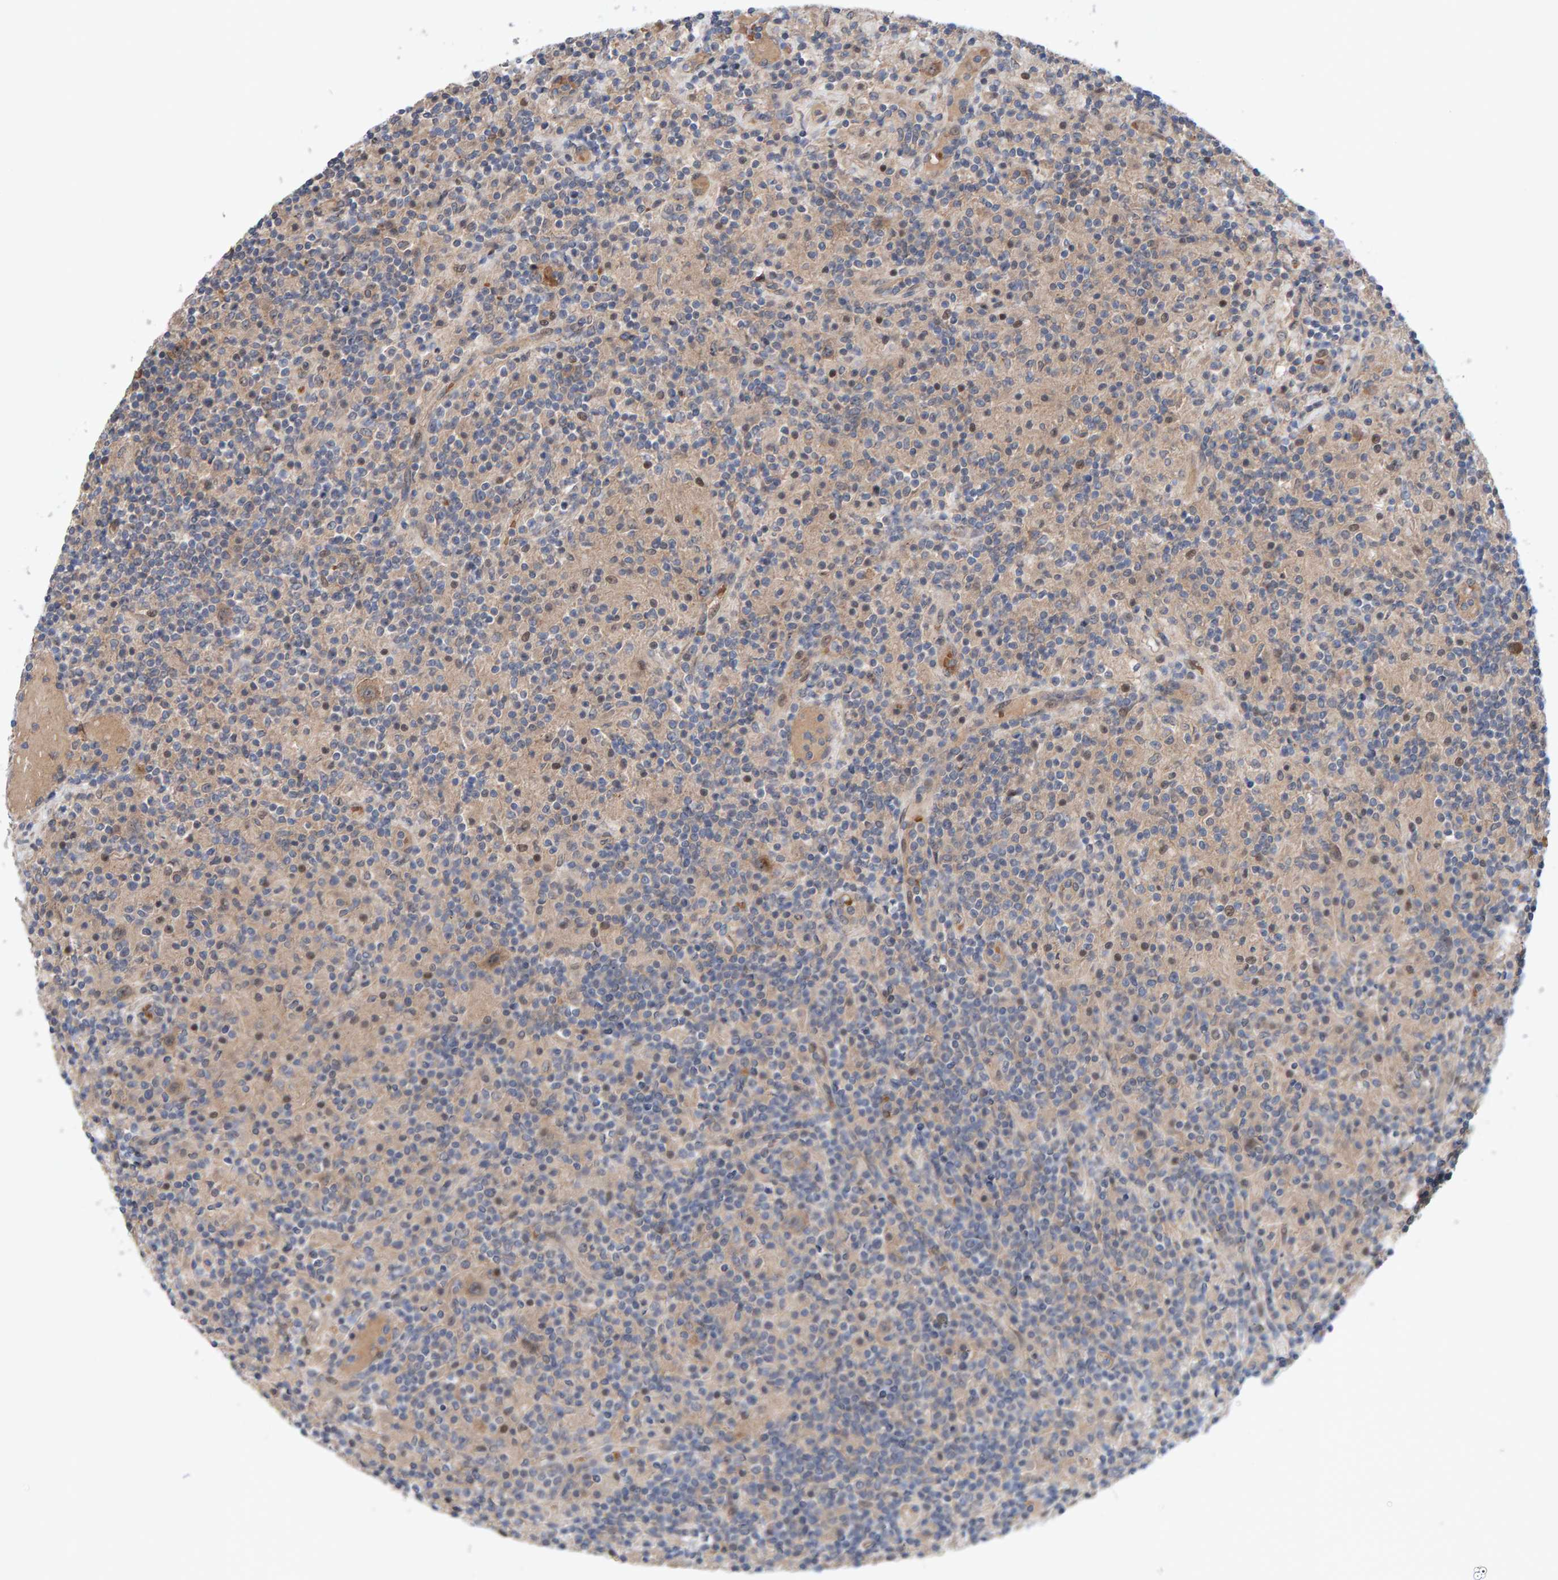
{"staining": {"intensity": "moderate", "quantity": ">75%", "location": "cytoplasmic/membranous"}, "tissue": "lymphoma", "cell_type": "Tumor cells", "image_type": "cancer", "snomed": [{"axis": "morphology", "description": "Hodgkin's disease, NOS"}, {"axis": "topography", "description": "Lymph node"}], "caption": "Human Hodgkin's disease stained with a protein marker exhibits moderate staining in tumor cells.", "gene": "LRSAM1", "patient": {"sex": "male", "age": 70}}